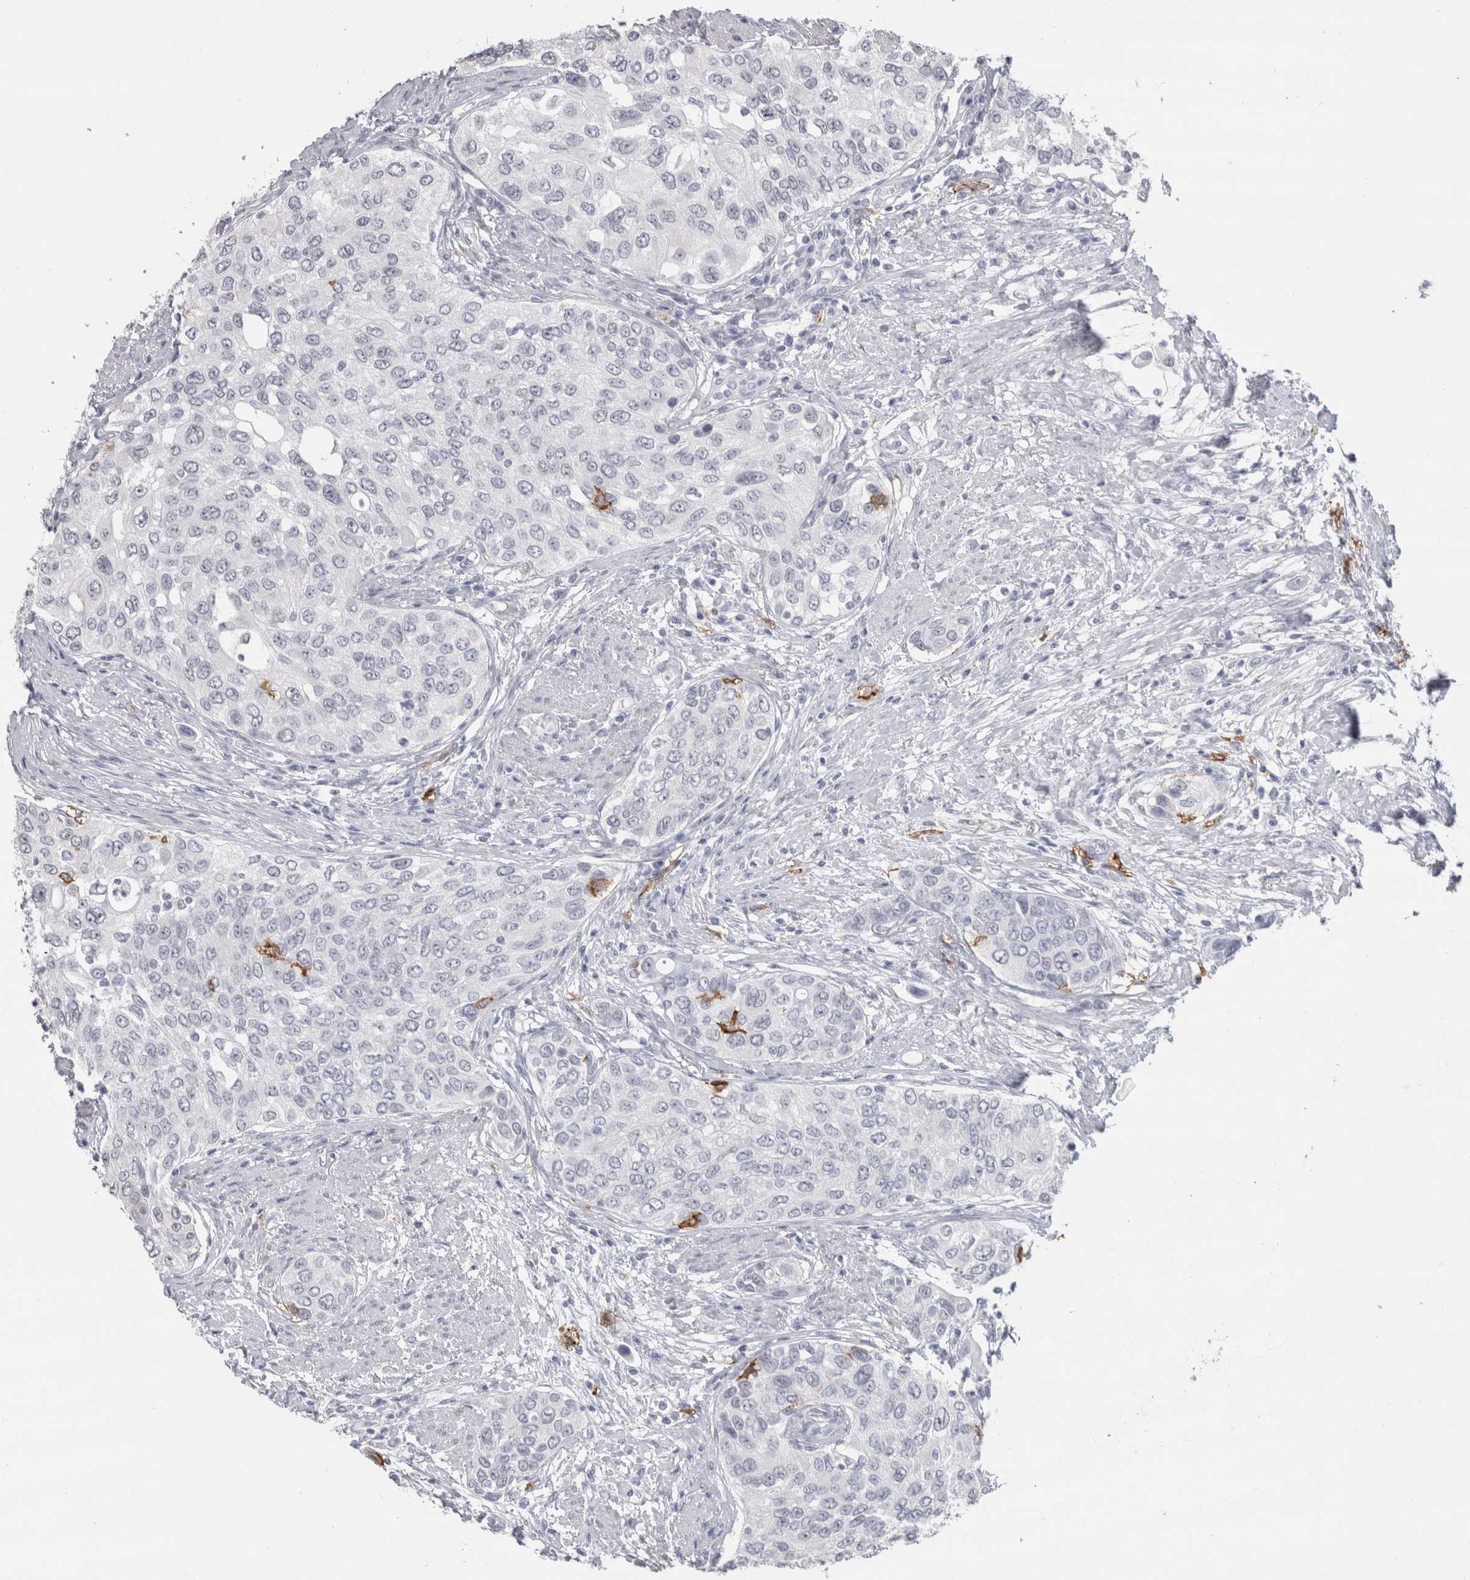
{"staining": {"intensity": "negative", "quantity": "none", "location": "none"}, "tissue": "urothelial cancer", "cell_type": "Tumor cells", "image_type": "cancer", "snomed": [{"axis": "morphology", "description": "Urothelial carcinoma, High grade"}, {"axis": "topography", "description": "Urinary bladder"}], "caption": "This image is of urothelial carcinoma (high-grade) stained with immunohistochemistry (IHC) to label a protein in brown with the nuclei are counter-stained blue. There is no positivity in tumor cells. (DAB immunohistochemistry (IHC) visualized using brightfield microscopy, high magnification).", "gene": "CDH17", "patient": {"sex": "female", "age": 56}}